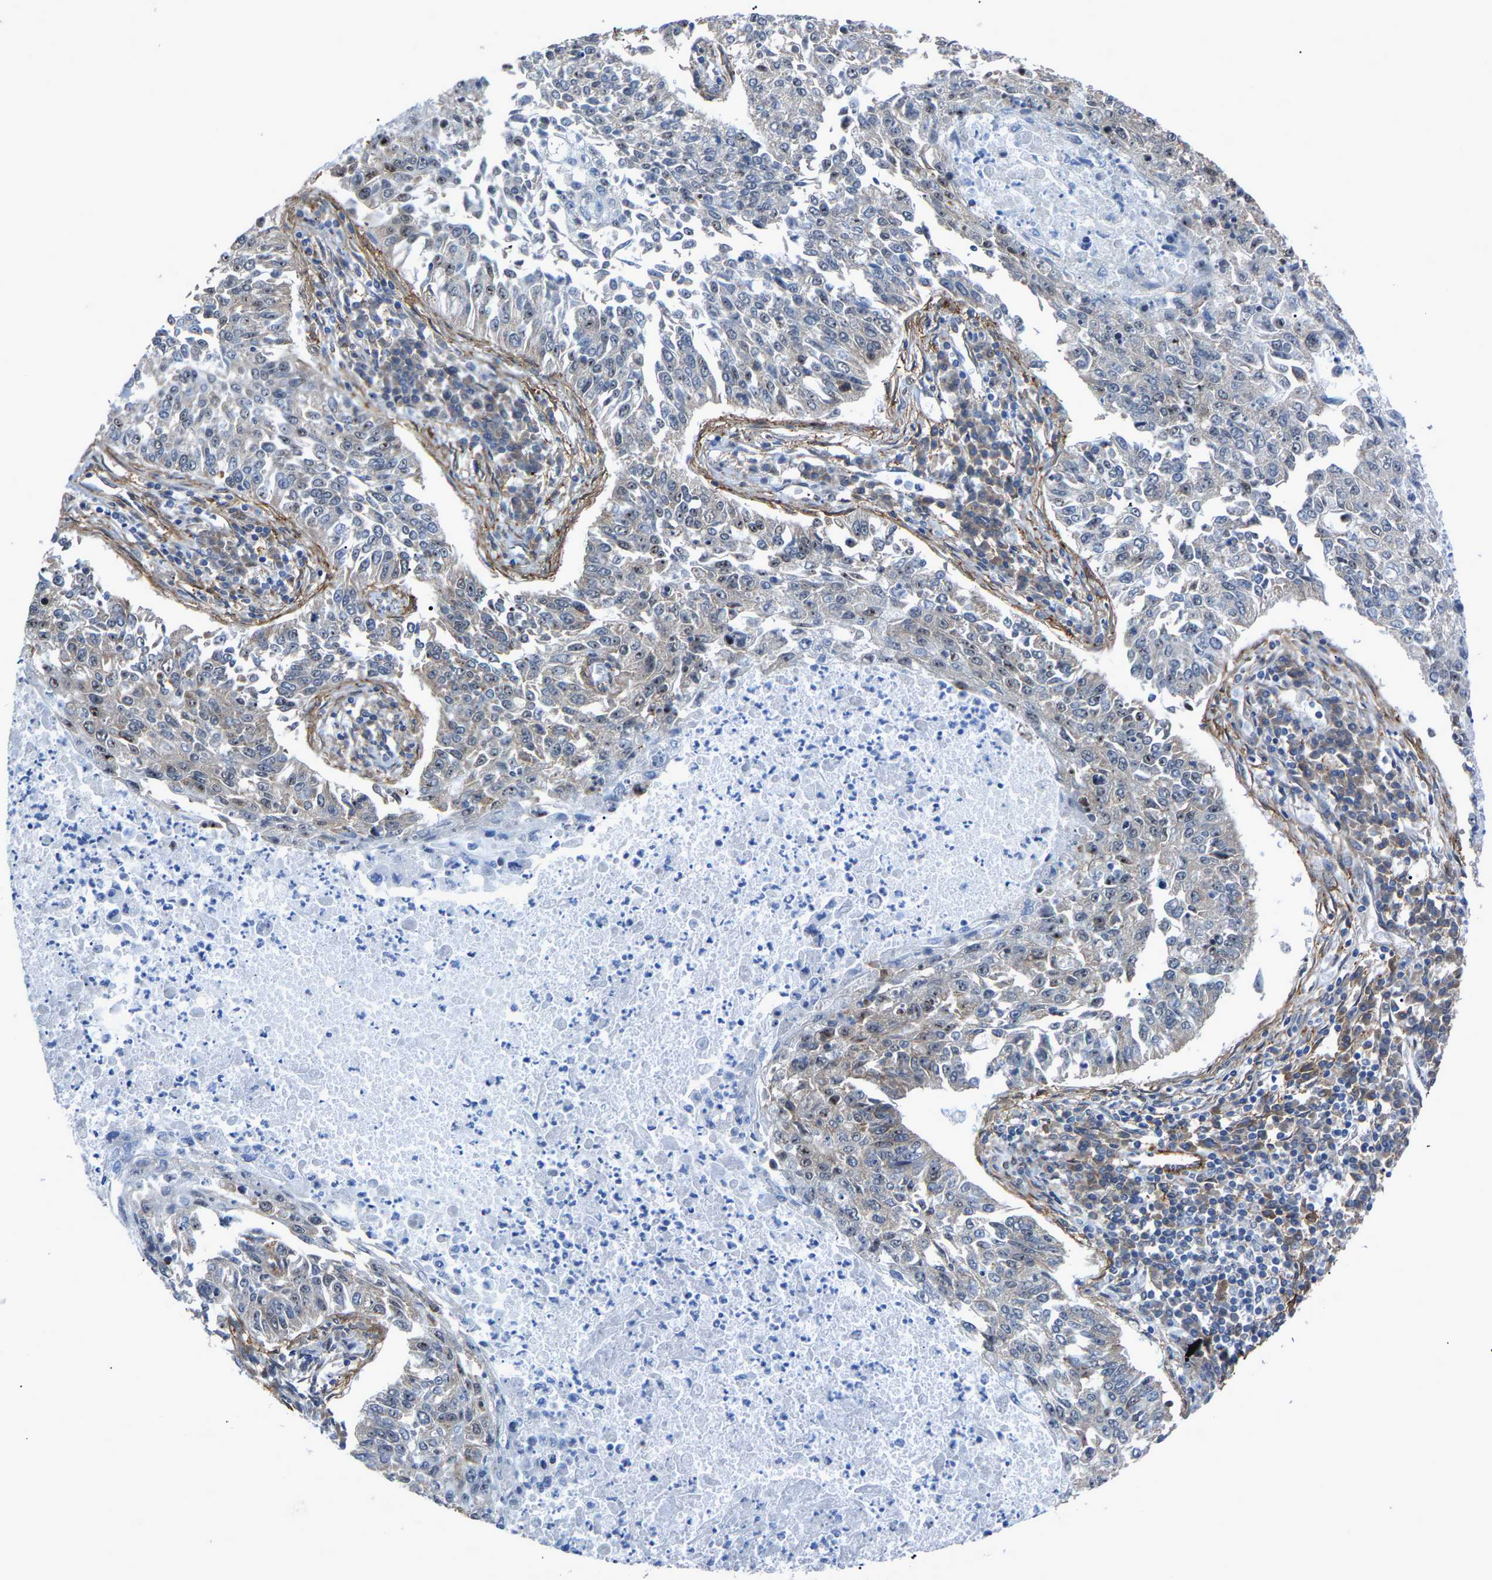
{"staining": {"intensity": "weak", "quantity": "<25%", "location": "cytoplasmic/membranous"}, "tissue": "lung cancer", "cell_type": "Tumor cells", "image_type": "cancer", "snomed": [{"axis": "morphology", "description": "Normal tissue, NOS"}, {"axis": "morphology", "description": "Squamous cell carcinoma, NOS"}, {"axis": "topography", "description": "Cartilage tissue"}, {"axis": "topography", "description": "Bronchus"}, {"axis": "topography", "description": "Lung"}], "caption": "Tumor cells show no significant protein expression in lung cancer.", "gene": "DDX5", "patient": {"sex": "female", "age": 49}}